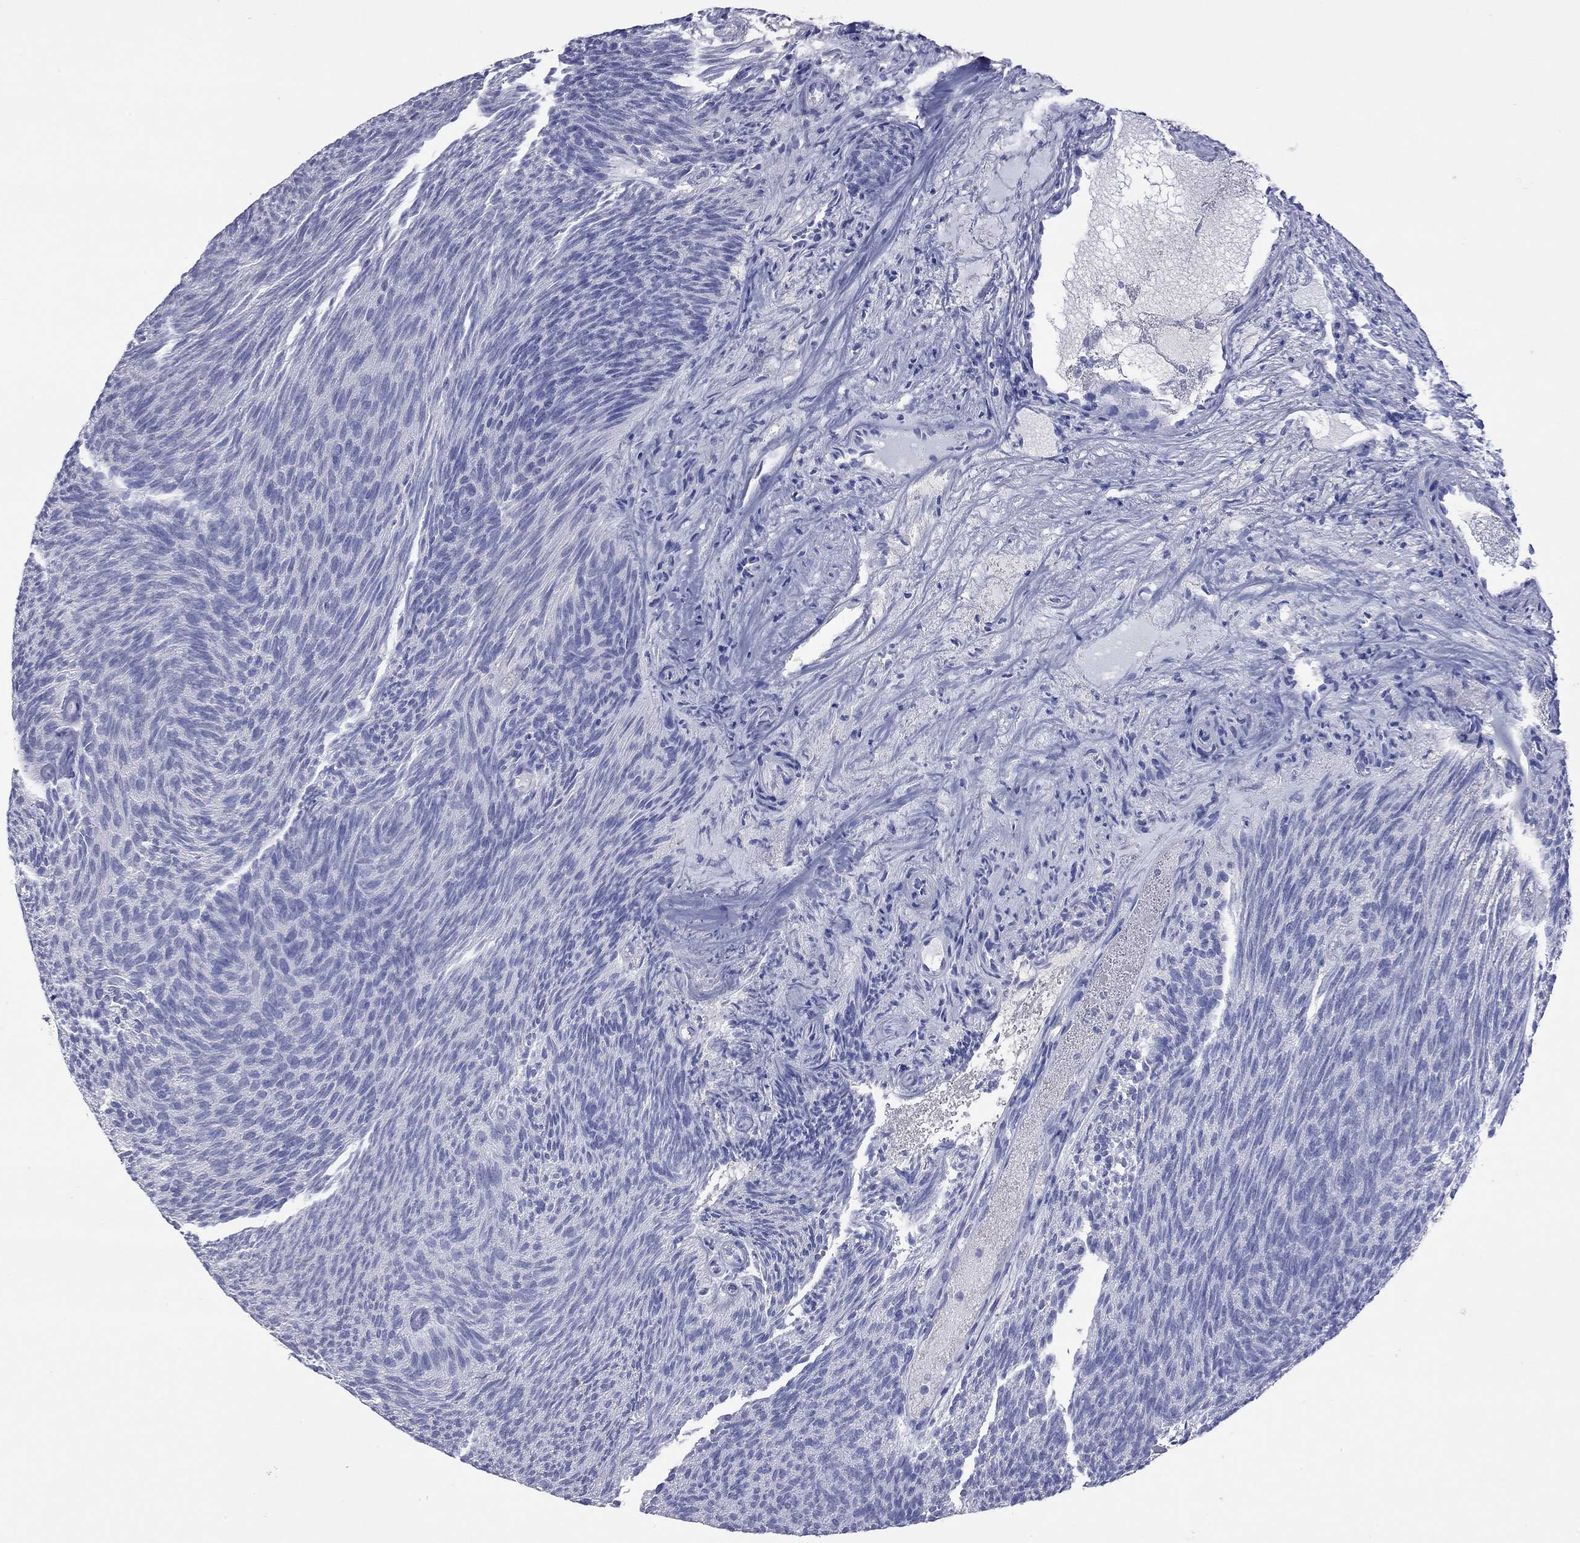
{"staining": {"intensity": "negative", "quantity": "none", "location": "none"}, "tissue": "urothelial cancer", "cell_type": "Tumor cells", "image_type": "cancer", "snomed": [{"axis": "morphology", "description": "Urothelial carcinoma, Low grade"}, {"axis": "topography", "description": "Urinary bladder"}], "caption": "Immunohistochemistry micrograph of neoplastic tissue: human urothelial cancer stained with DAB (3,3'-diaminobenzidine) shows no significant protein staining in tumor cells.", "gene": "ACTL7B", "patient": {"sex": "male", "age": 77}}